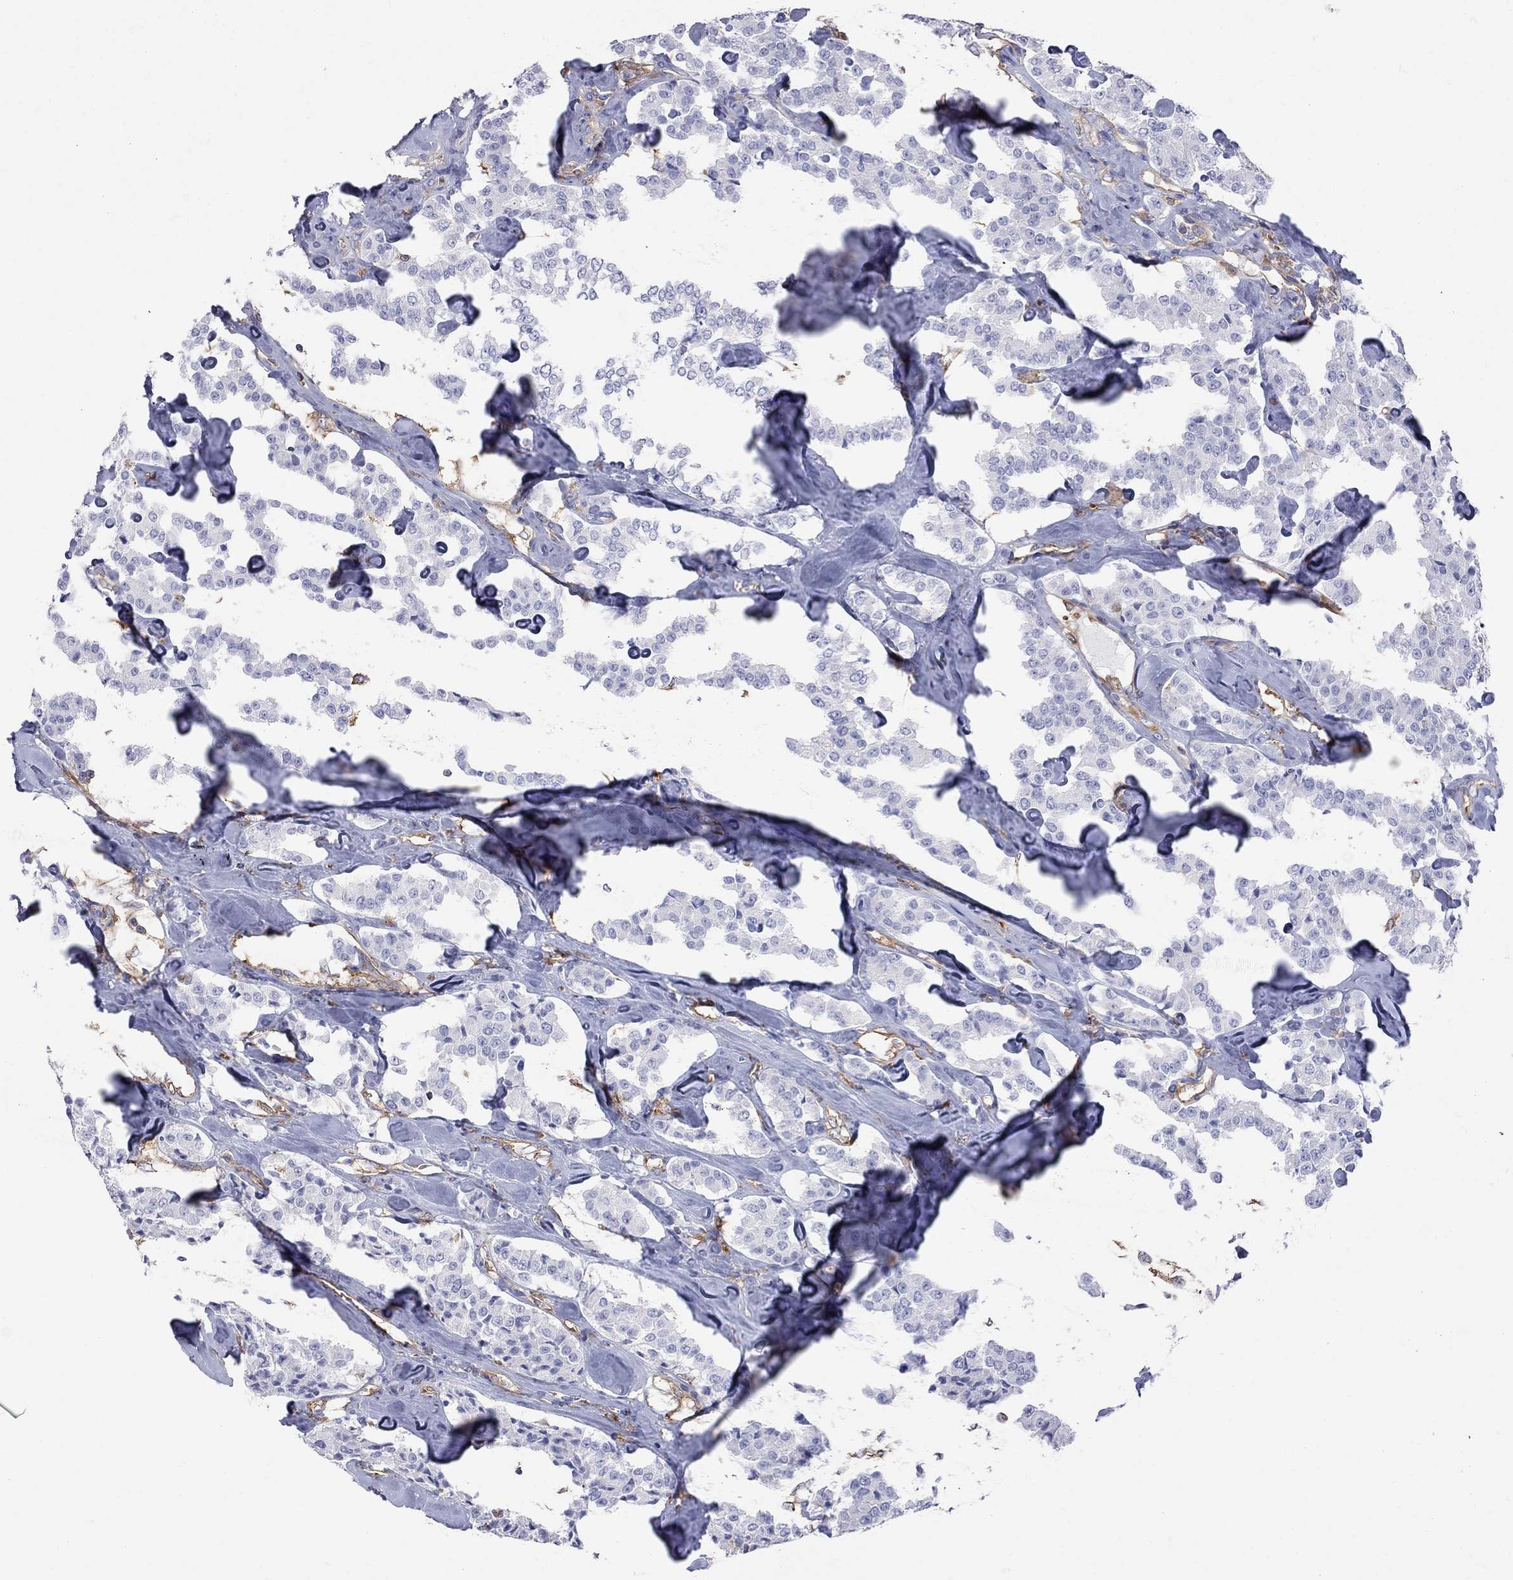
{"staining": {"intensity": "negative", "quantity": "none", "location": "none"}, "tissue": "carcinoid", "cell_type": "Tumor cells", "image_type": "cancer", "snomed": [{"axis": "morphology", "description": "Carcinoid, malignant, NOS"}, {"axis": "topography", "description": "Pancreas"}], "caption": "The histopathology image exhibits no staining of tumor cells in carcinoid.", "gene": "ABI3", "patient": {"sex": "male", "age": 41}}